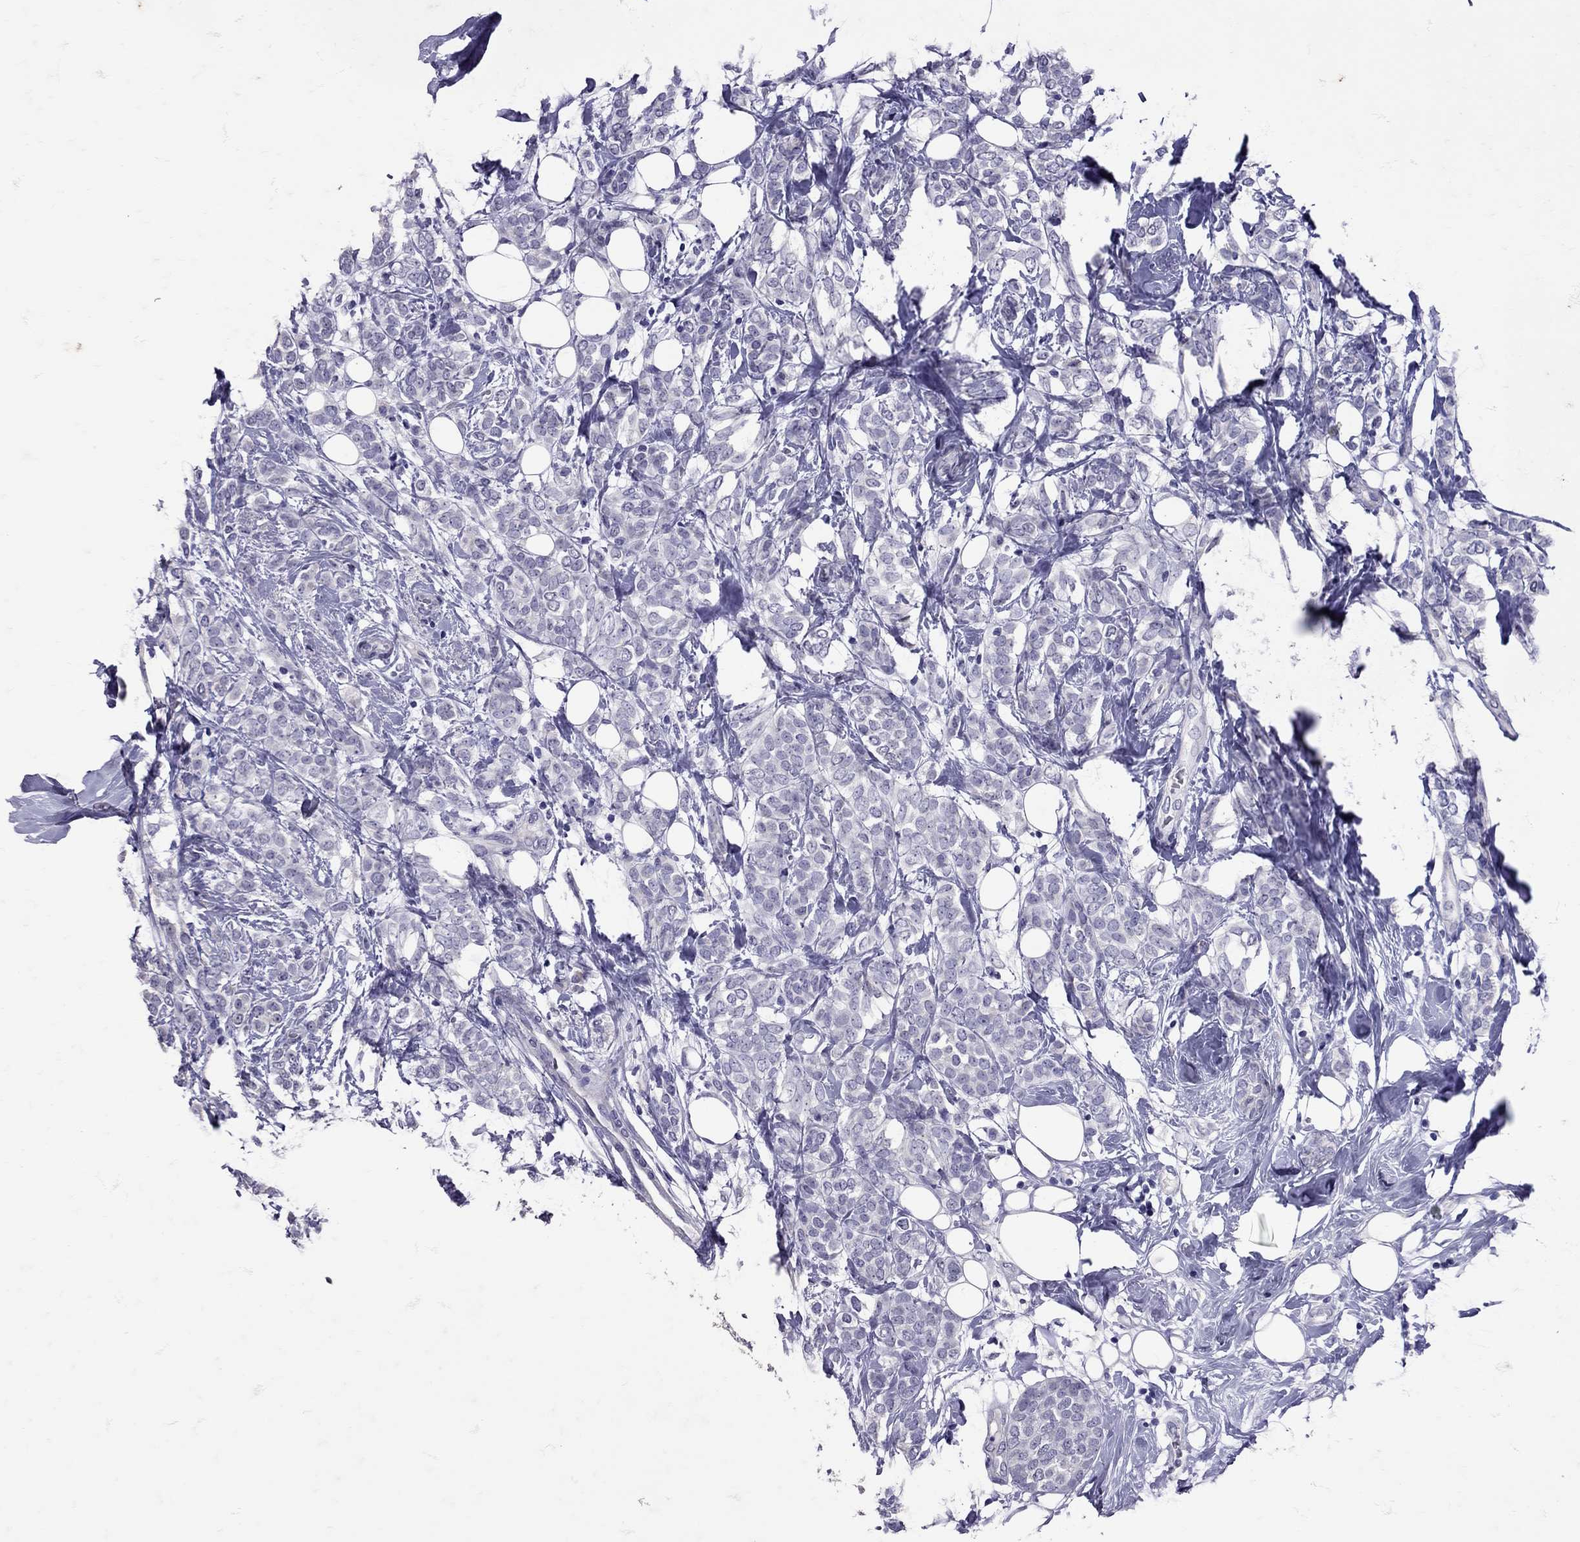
{"staining": {"intensity": "negative", "quantity": "none", "location": "none"}, "tissue": "breast cancer", "cell_type": "Tumor cells", "image_type": "cancer", "snomed": [{"axis": "morphology", "description": "Lobular carcinoma"}, {"axis": "topography", "description": "Breast"}], "caption": "Human breast lobular carcinoma stained for a protein using IHC shows no staining in tumor cells.", "gene": "SST", "patient": {"sex": "female", "age": 49}}